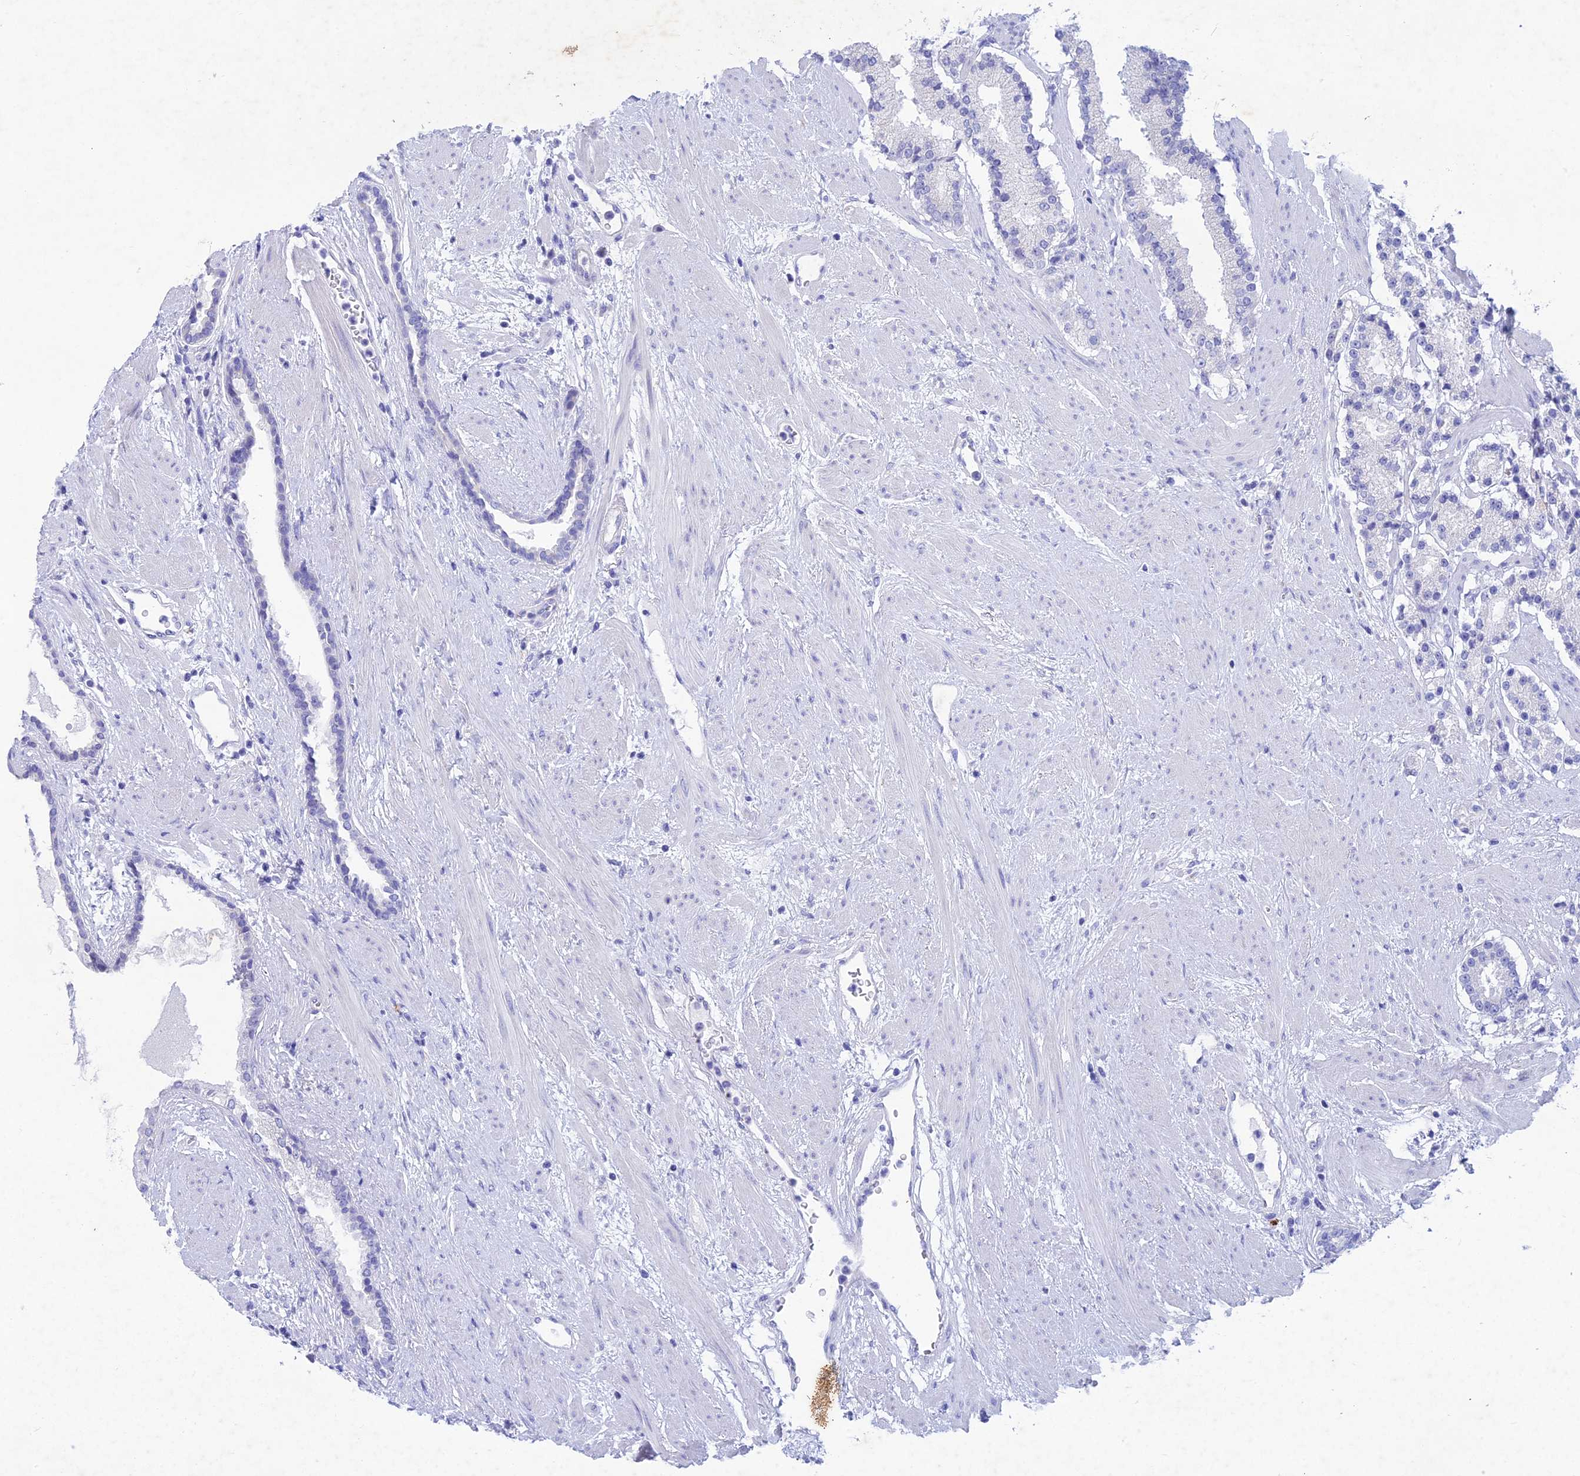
{"staining": {"intensity": "negative", "quantity": "none", "location": "none"}, "tissue": "prostate cancer", "cell_type": "Tumor cells", "image_type": "cancer", "snomed": [{"axis": "morphology", "description": "Adenocarcinoma, Low grade"}, {"axis": "topography", "description": "Prostate"}], "caption": "High power microscopy photomicrograph of an immunohistochemistry (IHC) image of prostate cancer (low-grade adenocarcinoma), revealing no significant expression in tumor cells.", "gene": "BTBD19", "patient": {"sex": "male", "age": 59}}